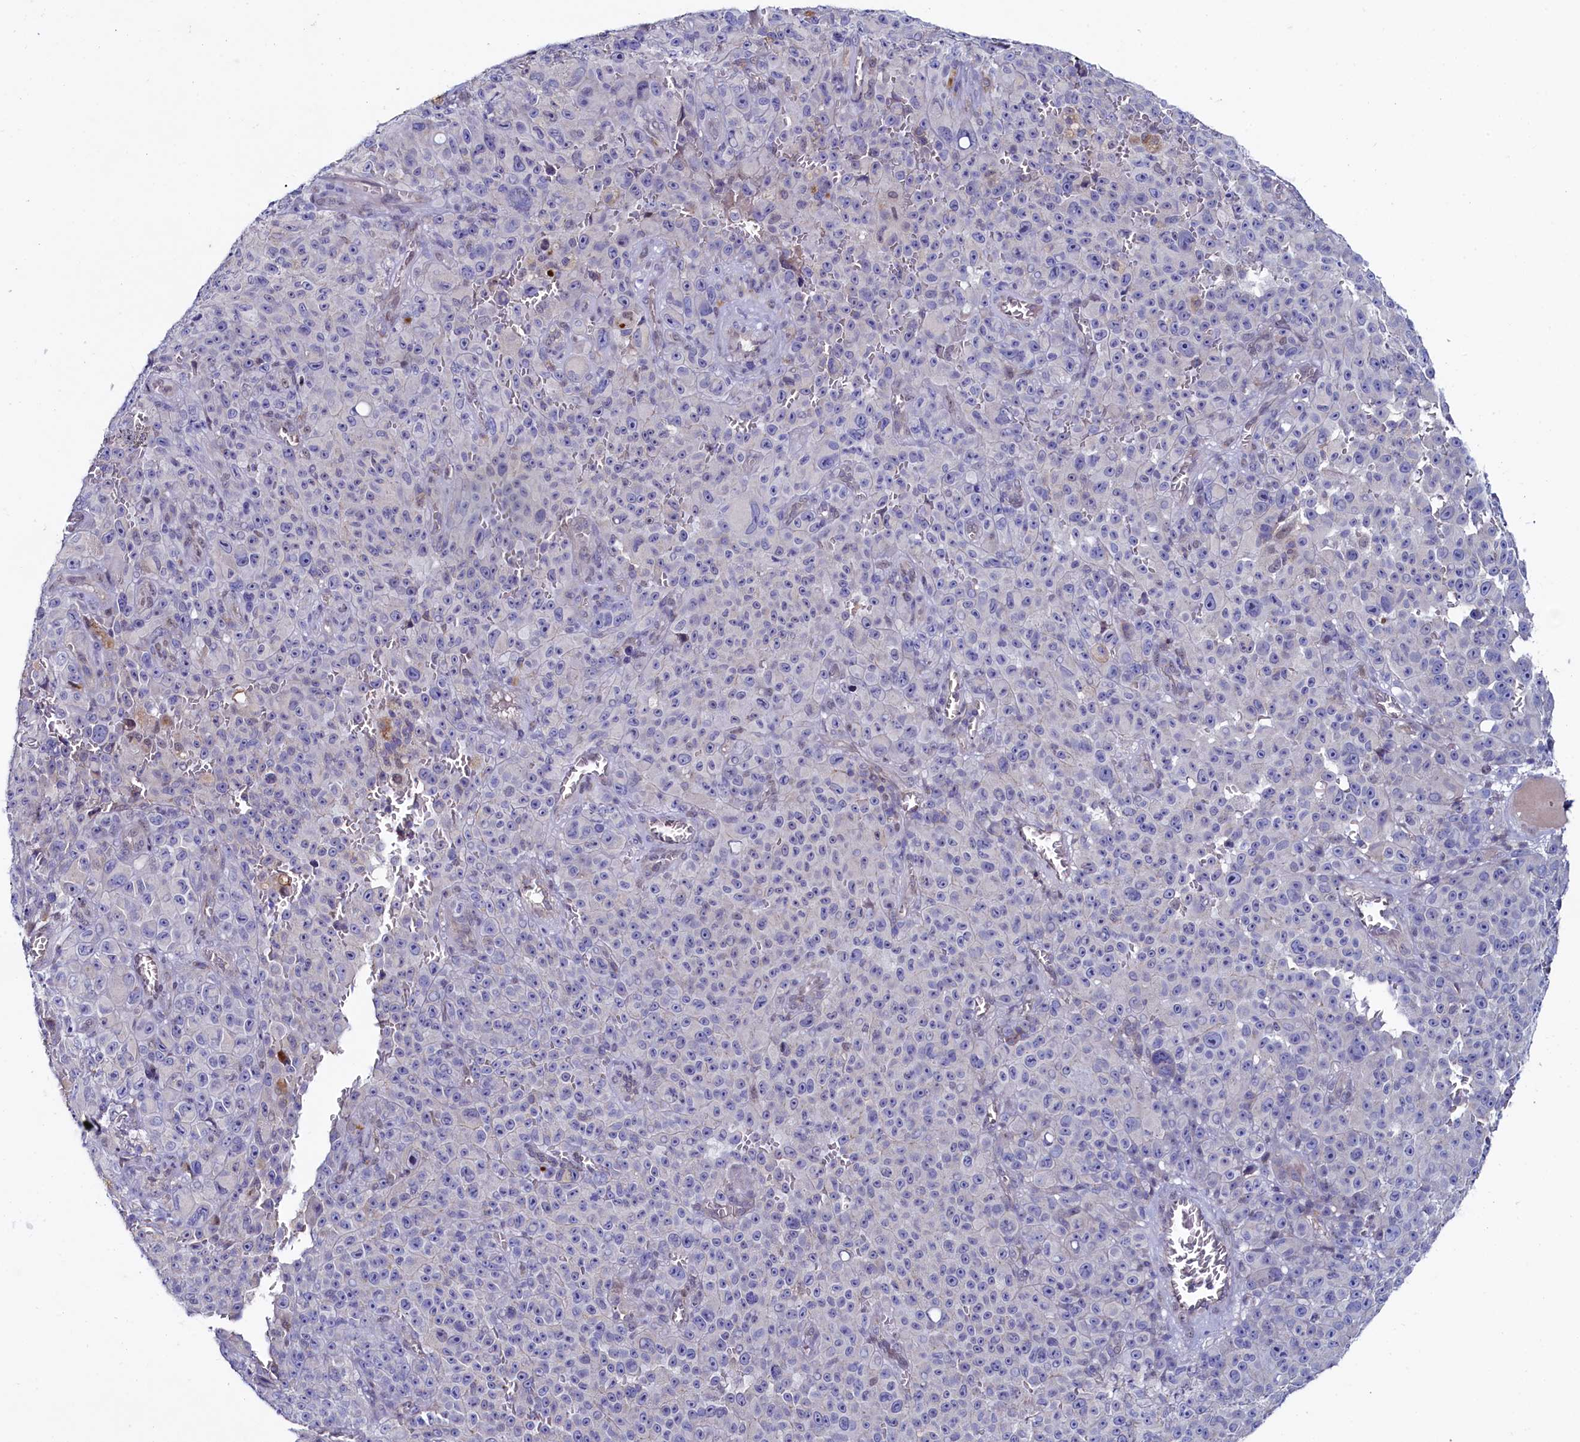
{"staining": {"intensity": "negative", "quantity": "none", "location": "none"}, "tissue": "melanoma", "cell_type": "Tumor cells", "image_type": "cancer", "snomed": [{"axis": "morphology", "description": "Malignant melanoma, NOS"}, {"axis": "topography", "description": "Skin"}], "caption": "Immunohistochemical staining of human malignant melanoma demonstrates no significant staining in tumor cells. Brightfield microscopy of IHC stained with DAB (3,3'-diaminobenzidine) (brown) and hematoxylin (blue), captured at high magnification.", "gene": "ASTE1", "patient": {"sex": "female", "age": 82}}